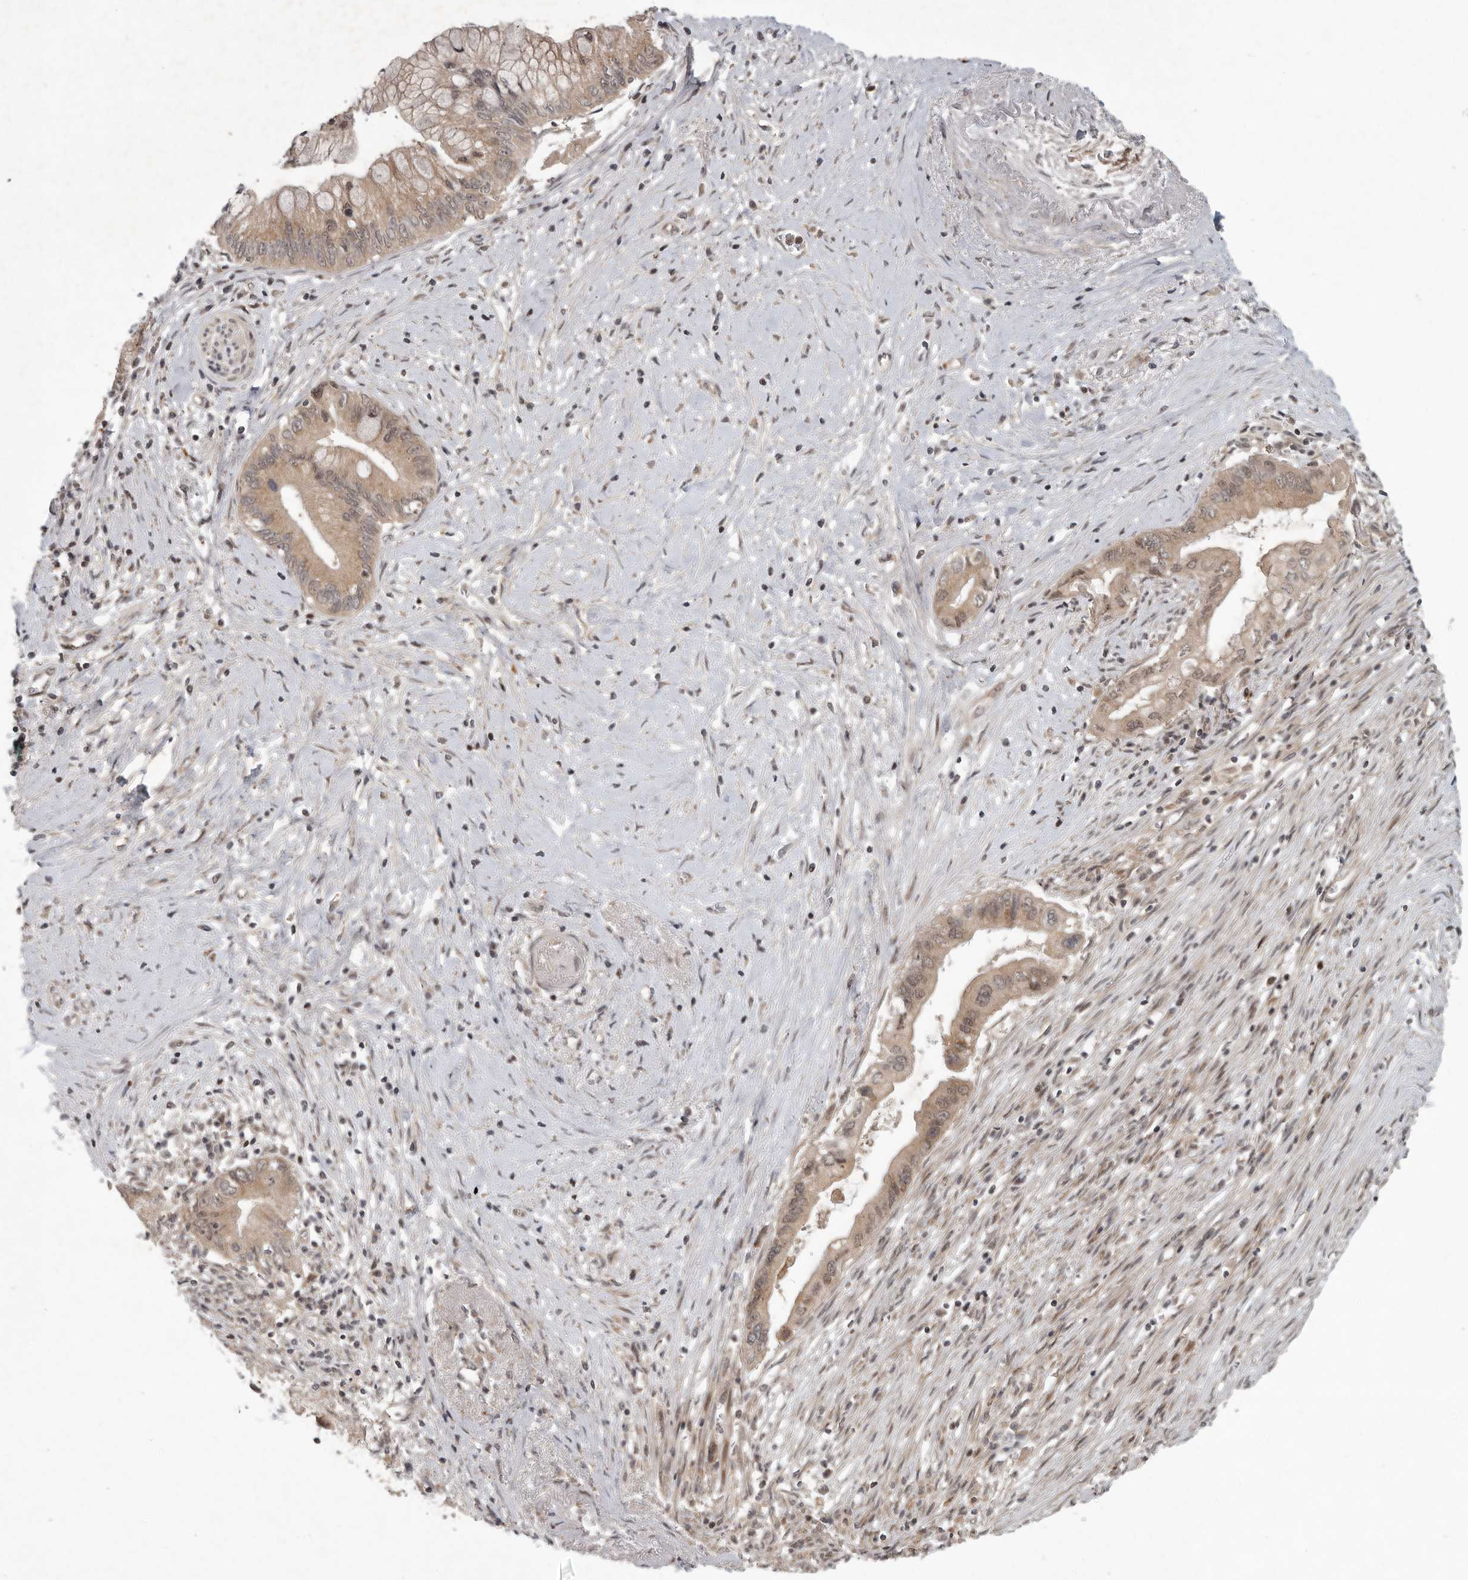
{"staining": {"intensity": "moderate", "quantity": ">75%", "location": "cytoplasmic/membranous,nuclear"}, "tissue": "pancreatic cancer", "cell_type": "Tumor cells", "image_type": "cancer", "snomed": [{"axis": "morphology", "description": "Adenocarcinoma, NOS"}, {"axis": "topography", "description": "Pancreas"}], "caption": "Moderate cytoplasmic/membranous and nuclear protein expression is seen in about >75% of tumor cells in adenocarcinoma (pancreatic).", "gene": "RABIF", "patient": {"sex": "male", "age": 78}}